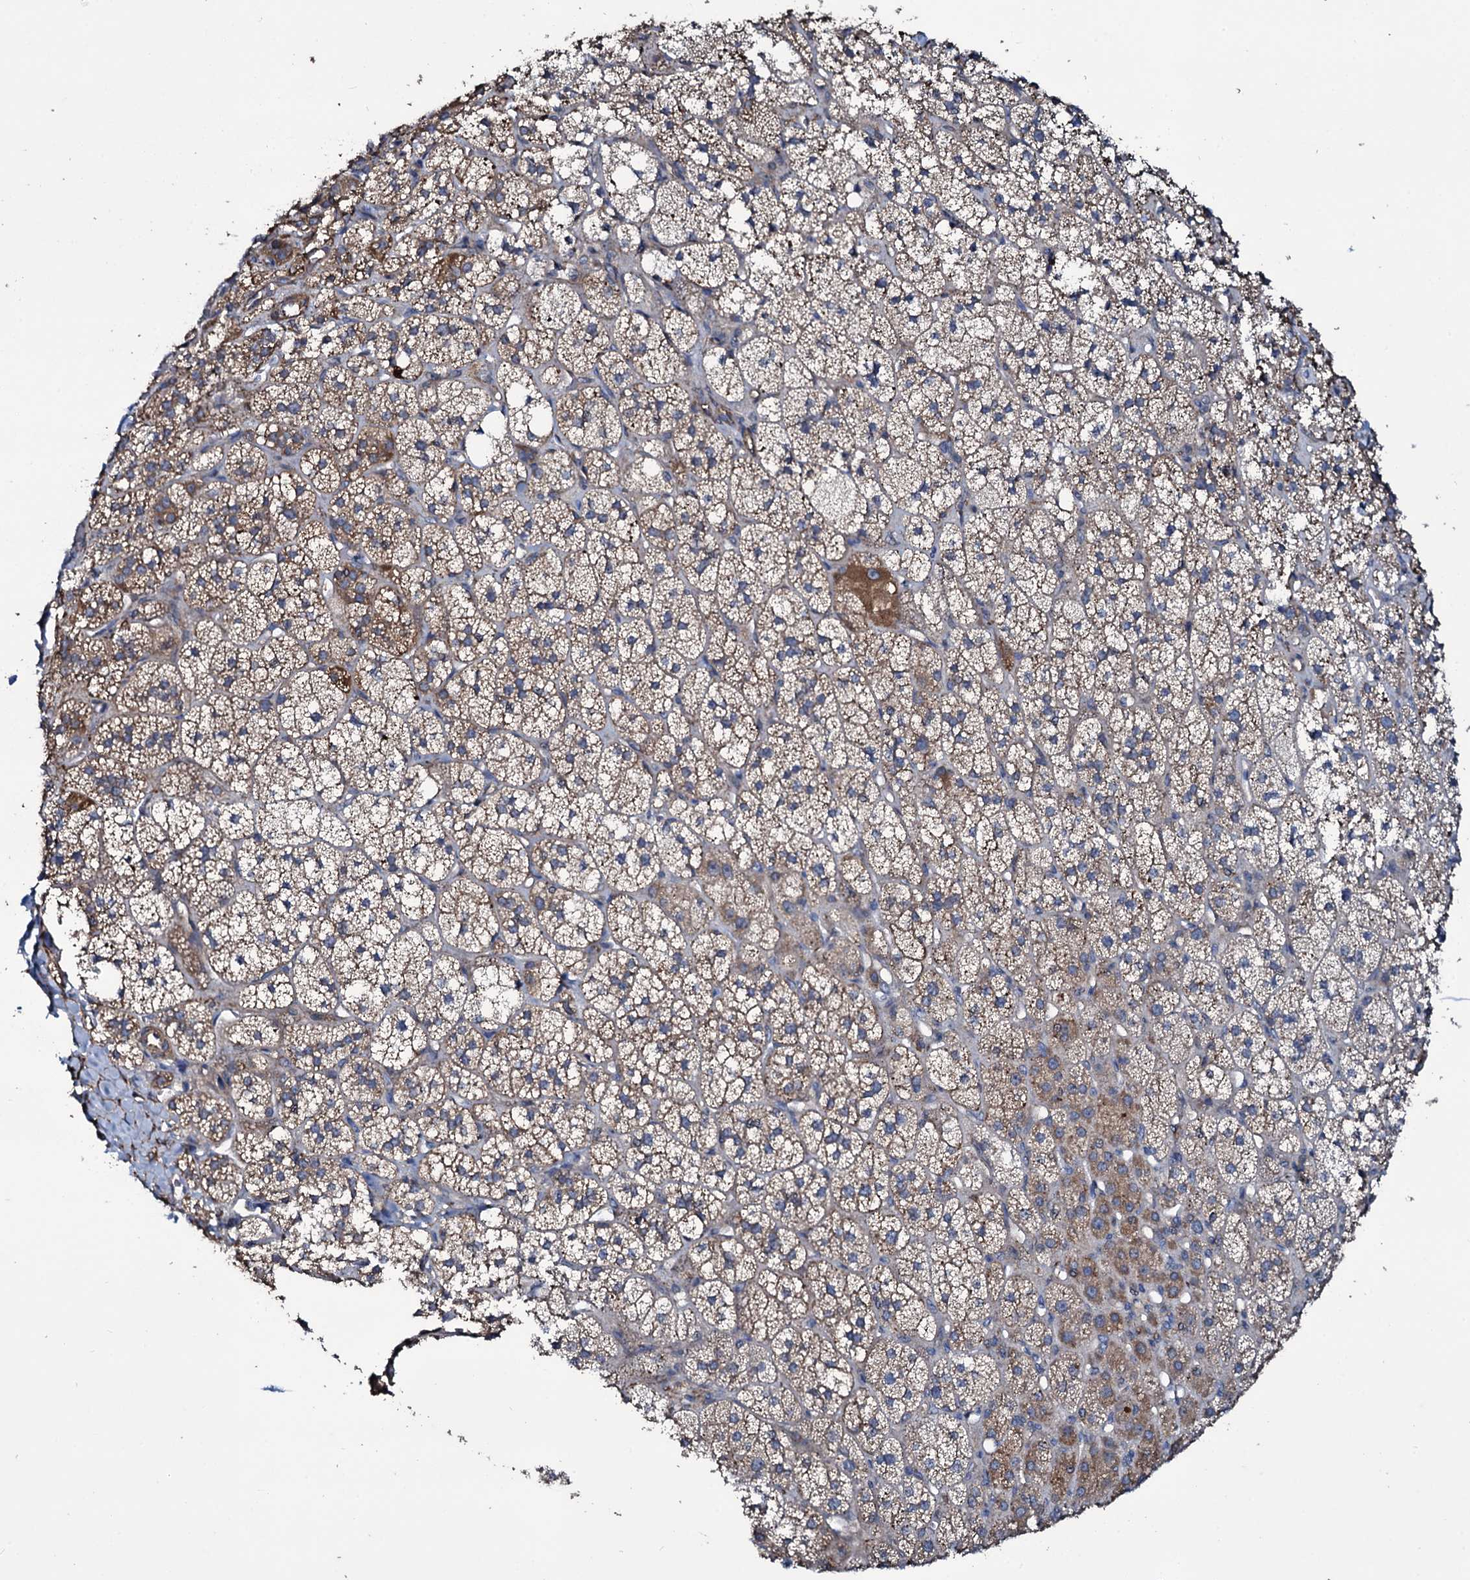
{"staining": {"intensity": "moderate", "quantity": "25%-75%", "location": "cytoplasmic/membranous"}, "tissue": "adrenal gland", "cell_type": "Glandular cells", "image_type": "normal", "snomed": [{"axis": "morphology", "description": "Normal tissue, NOS"}, {"axis": "topography", "description": "Adrenal gland"}], "caption": "Immunohistochemistry of benign adrenal gland displays medium levels of moderate cytoplasmic/membranous staining in approximately 25%-75% of glandular cells. (DAB IHC with brightfield microscopy, high magnification).", "gene": "WIPF3", "patient": {"sex": "male", "age": 61}}